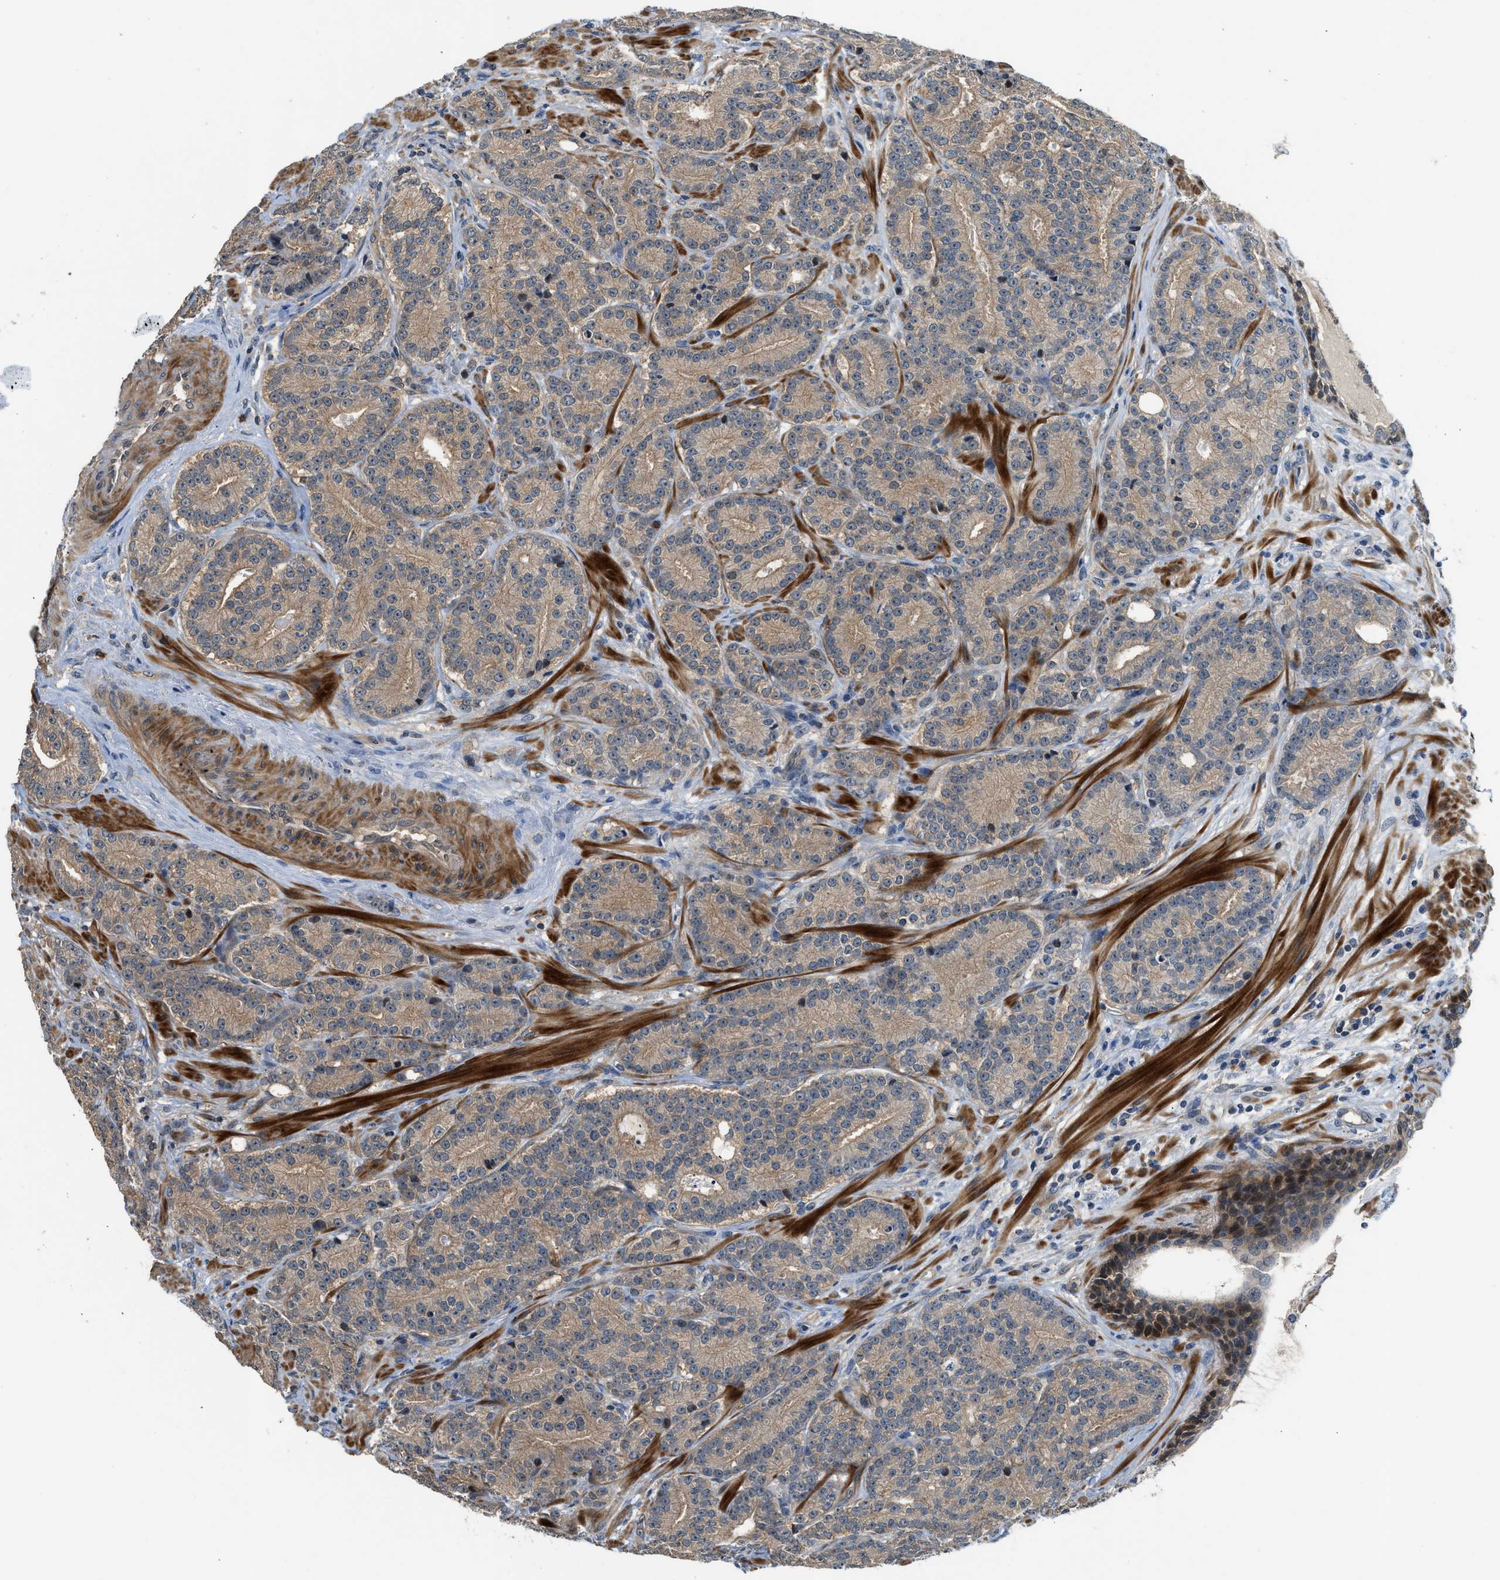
{"staining": {"intensity": "moderate", "quantity": ">75%", "location": "cytoplasmic/membranous"}, "tissue": "prostate cancer", "cell_type": "Tumor cells", "image_type": "cancer", "snomed": [{"axis": "morphology", "description": "Adenocarcinoma, High grade"}, {"axis": "topography", "description": "Prostate"}], "caption": "A medium amount of moderate cytoplasmic/membranous positivity is present in about >75% of tumor cells in prostate cancer tissue.", "gene": "CBLB", "patient": {"sex": "male", "age": 61}}